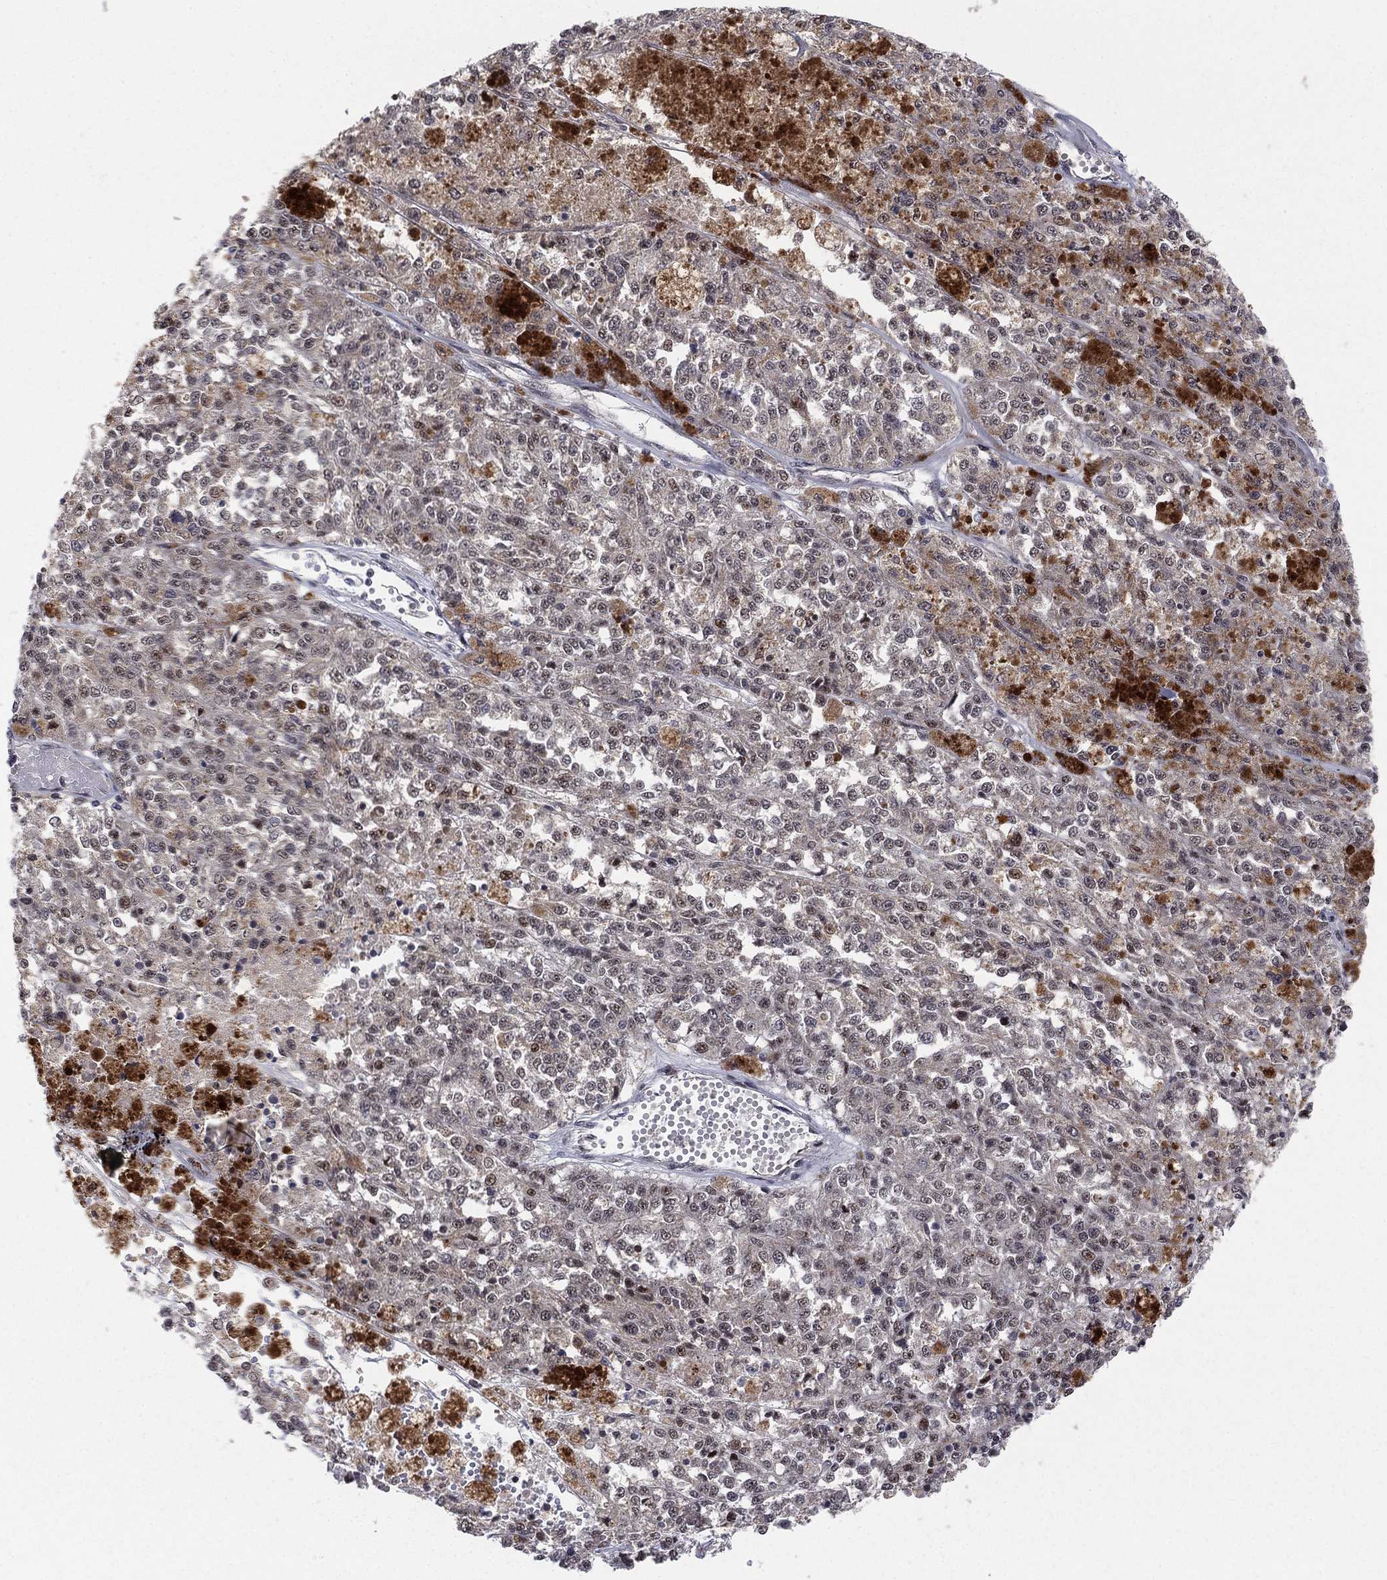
{"staining": {"intensity": "negative", "quantity": "none", "location": "none"}, "tissue": "melanoma", "cell_type": "Tumor cells", "image_type": "cancer", "snomed": [{"axis": "morphology", "description": "Malignant melanoma, Metastatic site"}, {"axis": "topography", "description": "Lymph node"}], "caption": "High magnification brightfield microscopy of malignant melanoma (metastatic site) stained with DAB (3,3'-diaminobenzidine) (brown) and counterstained with hematoxylin (blue): tumor cells show no significant staining. Nuclei are stained in blue.", "gene": "ZNF395", "patient": {"sex": "female", "age": 64}}